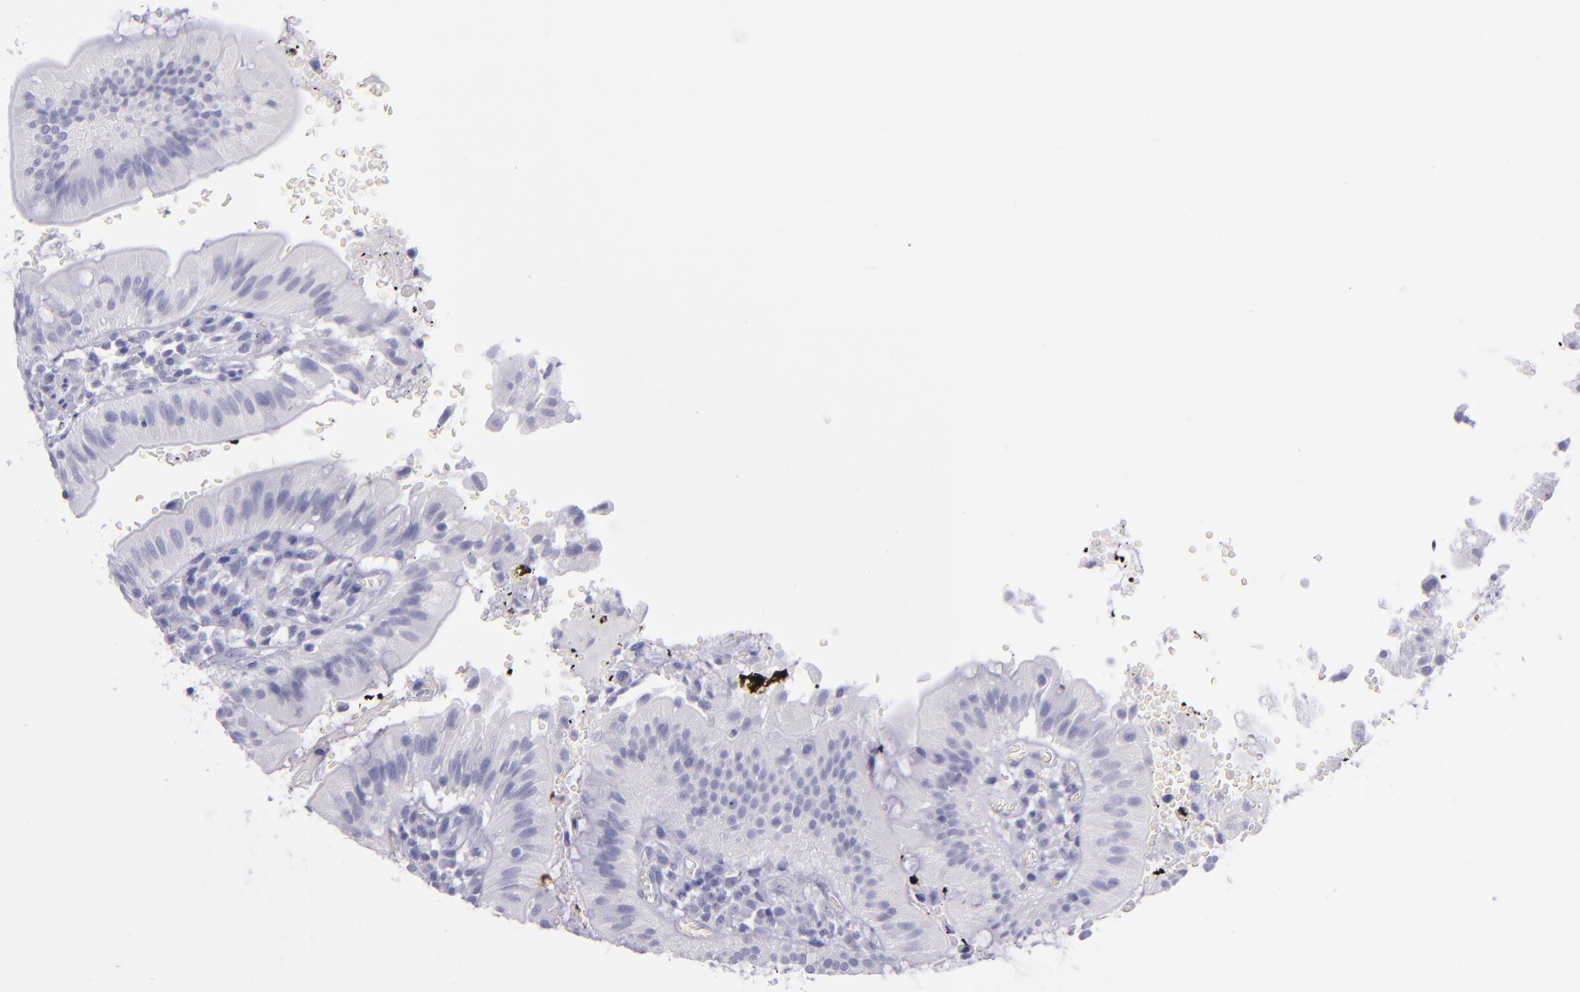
{"staining": {"intensity": "negative", "quantity": "none", "location": "none"}, "tissue": "small intestine", "cell_type": "Glandular cells", "image_type": "normal", "snomed": [{"axis": "morphology", "description": "Normal tissue, NOS"}, {"axis": "topography", "description": "Small intestine"}], "caption": "Human small intestine stained for a protein using IHC shows no expression in glandular cells.", "gene": "TNNT3", "patient": {"sex": "male", "age": 71}}